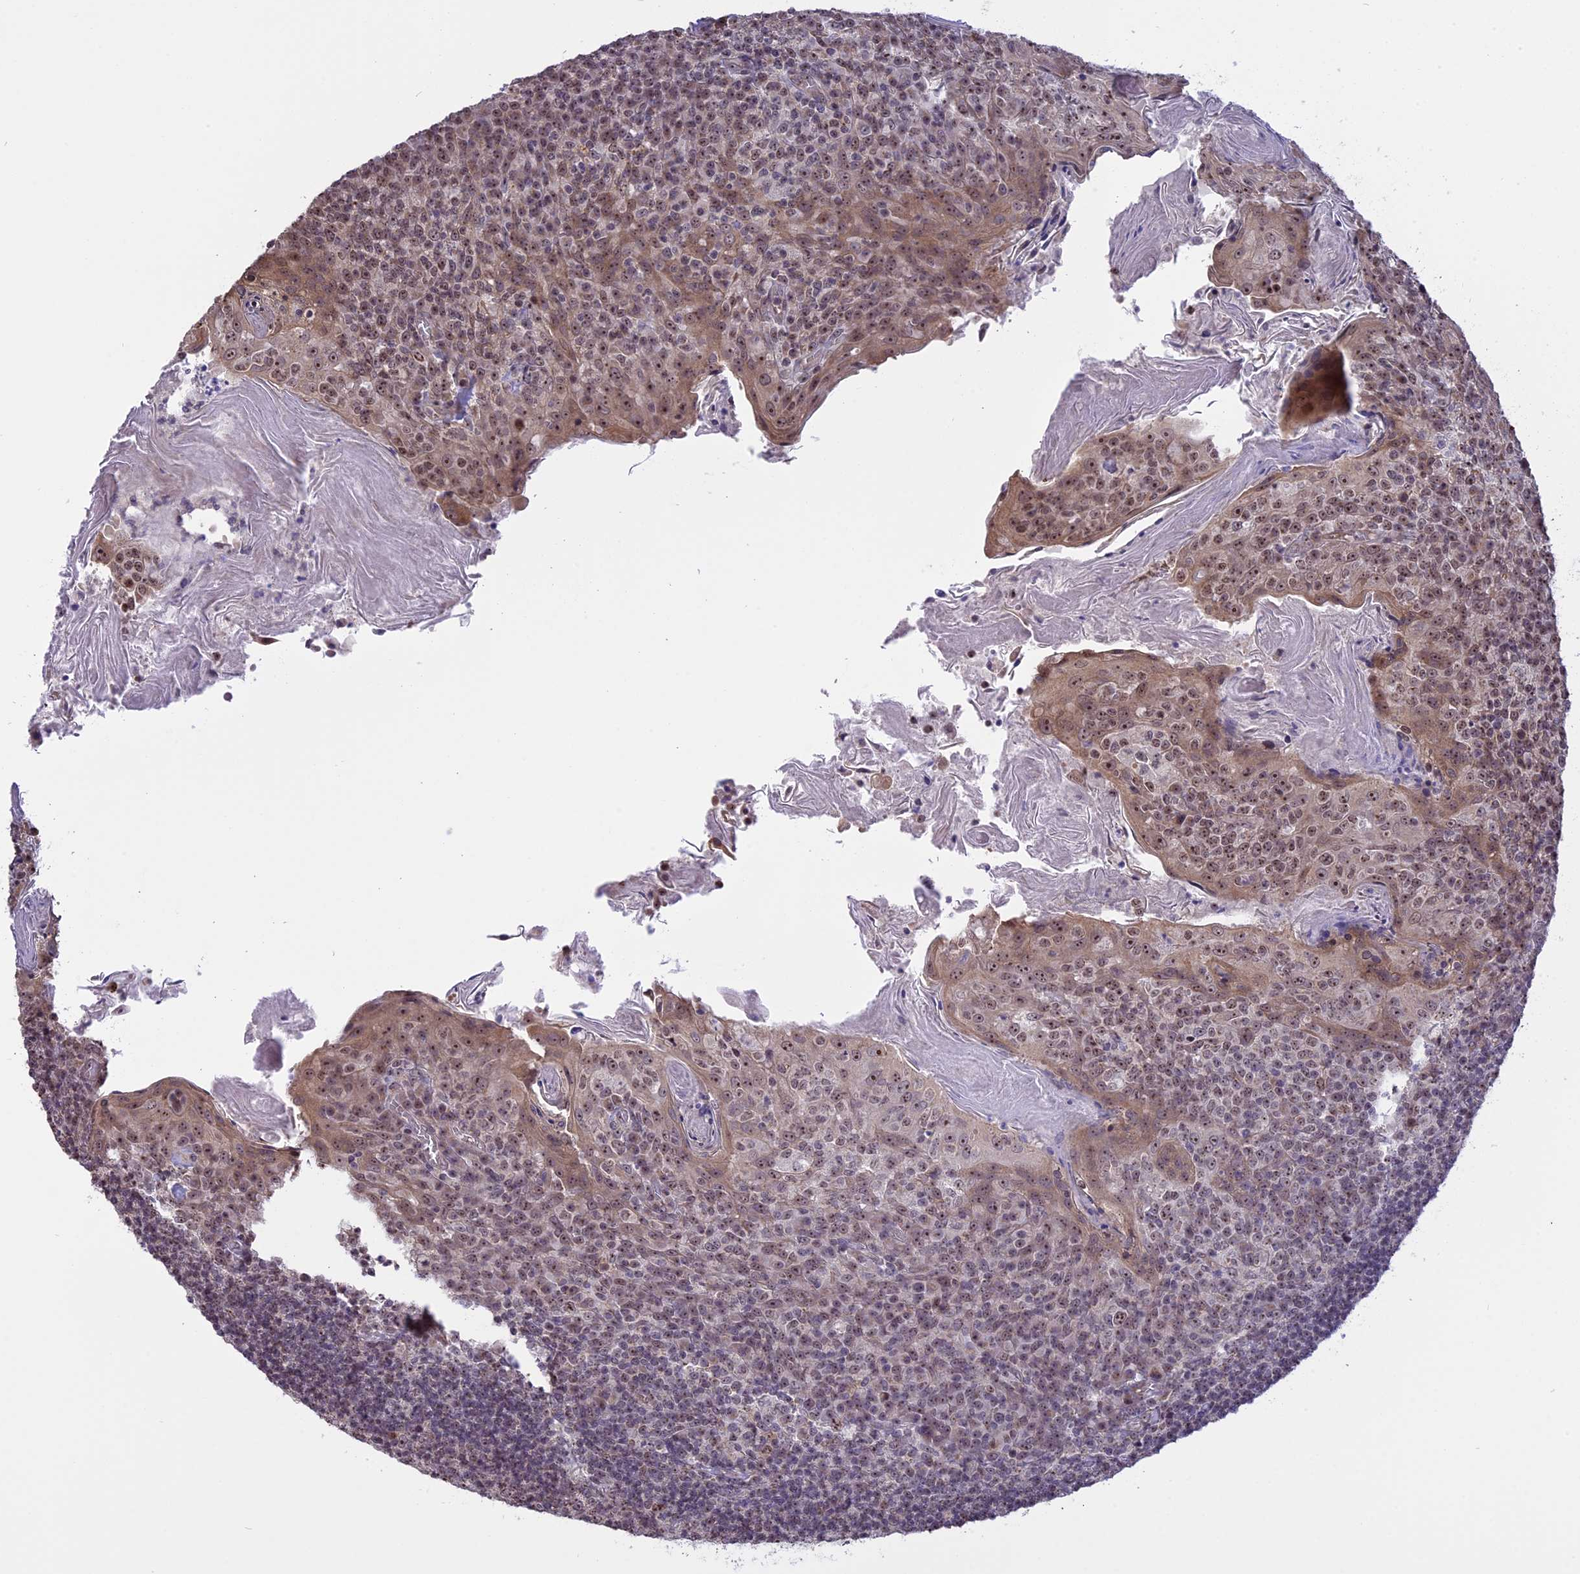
{"staining": {"intensity": "moderate", "quantity": "25%-75%", "location": "nuclear"}, "tissue": "tonsil", "cell_type": "Germinal center cells", "image_type": "normal", "snomed": [{"axis": "morphology", "description": "Normal tissue, NOS"}, {"axis": "topography", "description": "Tonsil"}], "caption": "The immunohistochemical stain shows moderate nuclear expression in germinal center cells of benign tonsil. The protein is stained brown, and the nuclei are stained in blue (DAB IHC with brightfield microscopy, high magnification).", "gene": "MGA", "patient": {"sex": "female", "age": 10}}